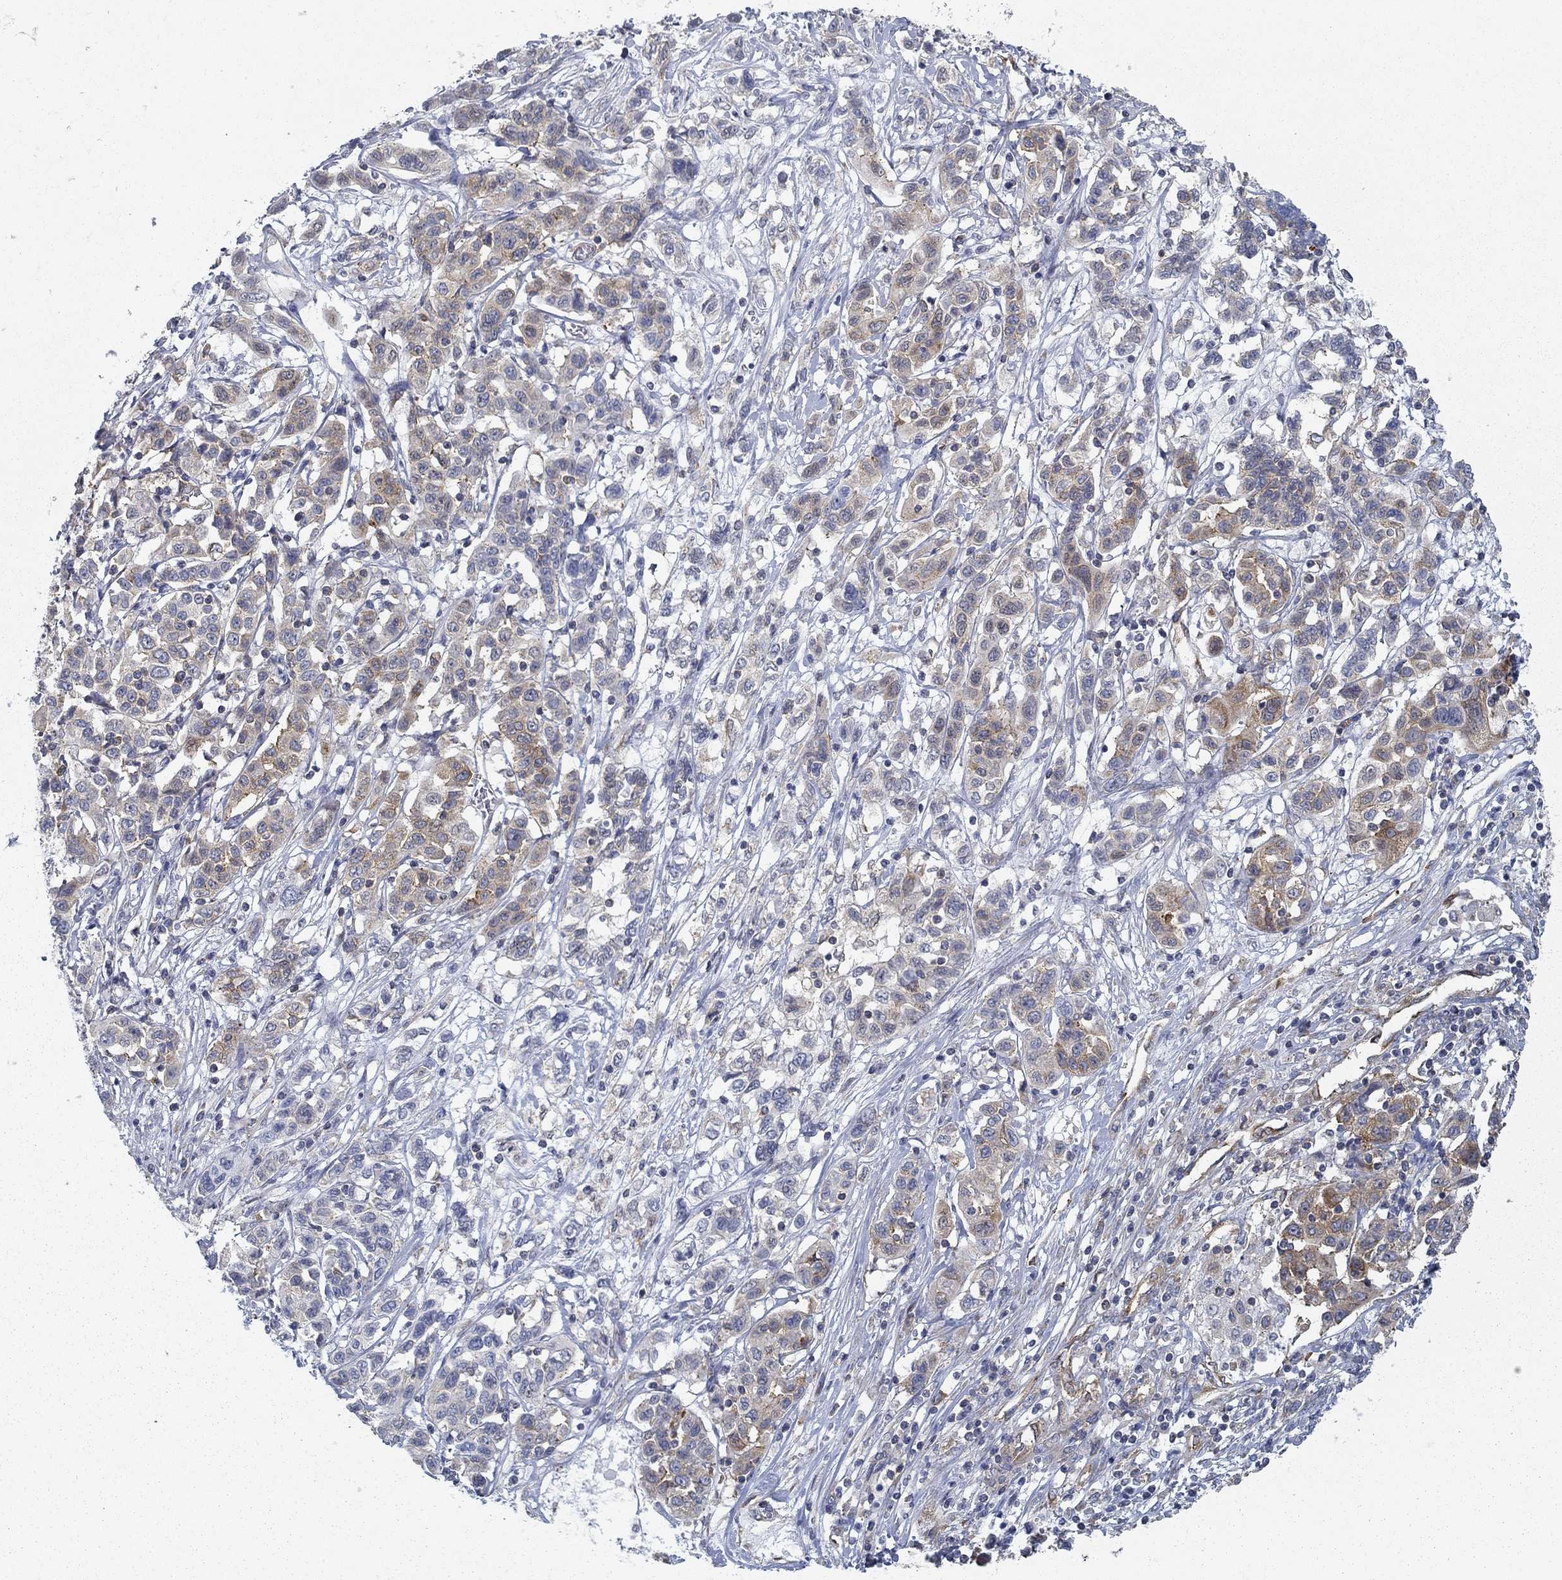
{"staining": {"intensity": "moderate", "quantity": "<25%", "location": "cytoplasmic/membranous"}, "tissue": "liver cancer", "cell_type": "Tumor cells", "image_type": "cancer", "snomed": [{"axis": "morphology", "description": "Adenocarcinoma, NOS"}, {"axis": "morphology", "description": "Cholangiocarcinoma"}, {"axis": "topography", "description": "Liver"}], "caption": "Immunohistochemical staining of human liver cancer displays low levels of moderate cytoplasmic/membranous staining in about <25% of tumor cells.", "gene": "FXR1", "patient": {"sex": "male", "age": 64}}